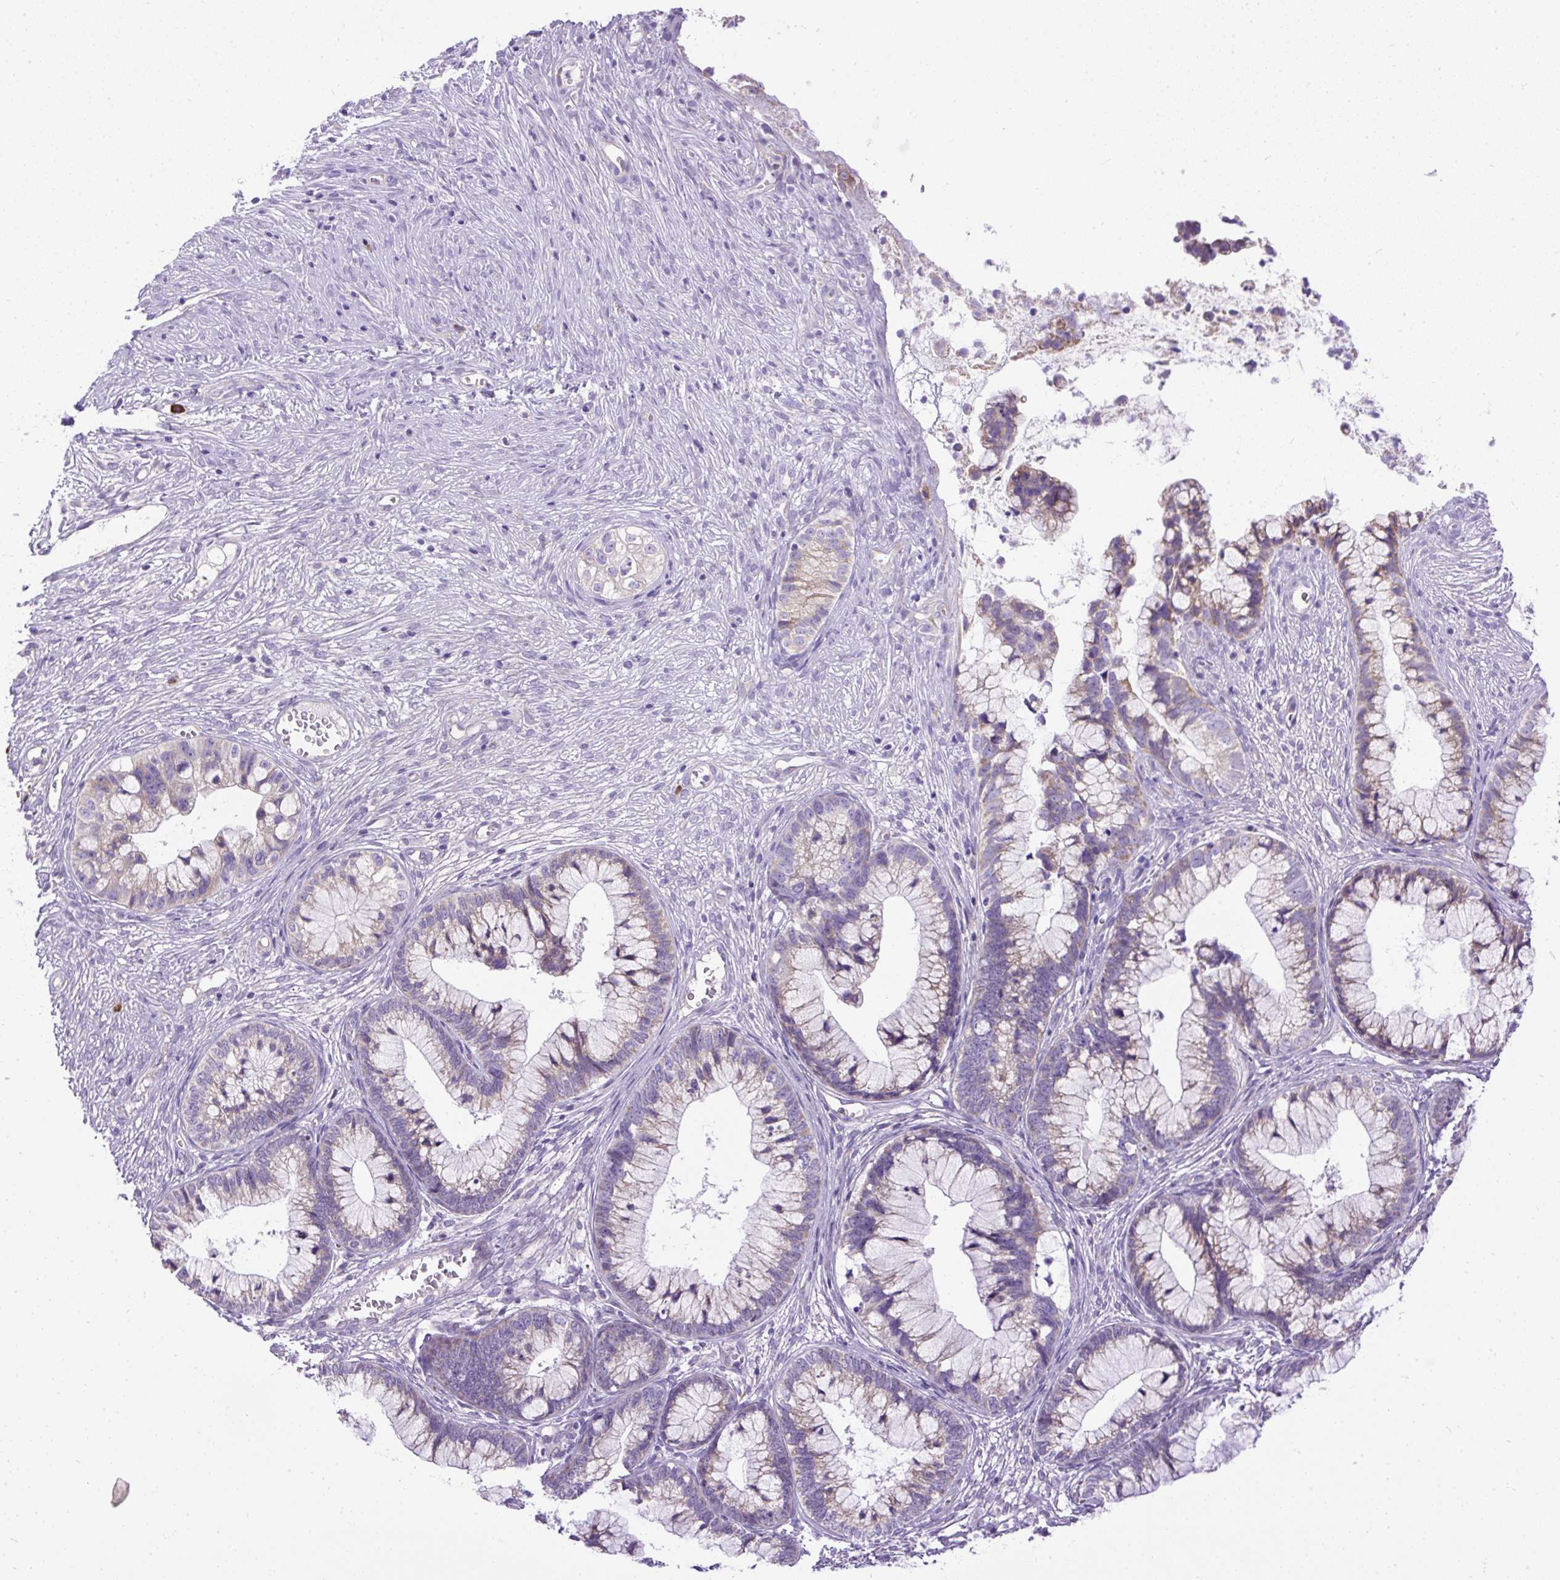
{"staining": {"intensity": "weak", "quantity": "<25%", "location": "cytoplasmic/membranous"}, "tissue": "cervical cancer", "cell_type": "Tumor cells", "image_type": "cancer", "snomed": [{"axis": "morphology", "description": "Adenocarcinoma, NOS"}, {"axis": "topography", "description": "Cervix"}], "caption": "A high-resolution micrograph shows IHC staining of cervical cancer (adenocarcinoma), which displays no significant expression in tumor cells. The staining was performed using DAB (3,3'-diaminobenzidine) to visualize the protein expression in brown, while the nuclei were stained in blue with hematoxylin (Magnification: 20x).", "gene": "SYBU", "patient": {"sex": "female", "age": 44}}